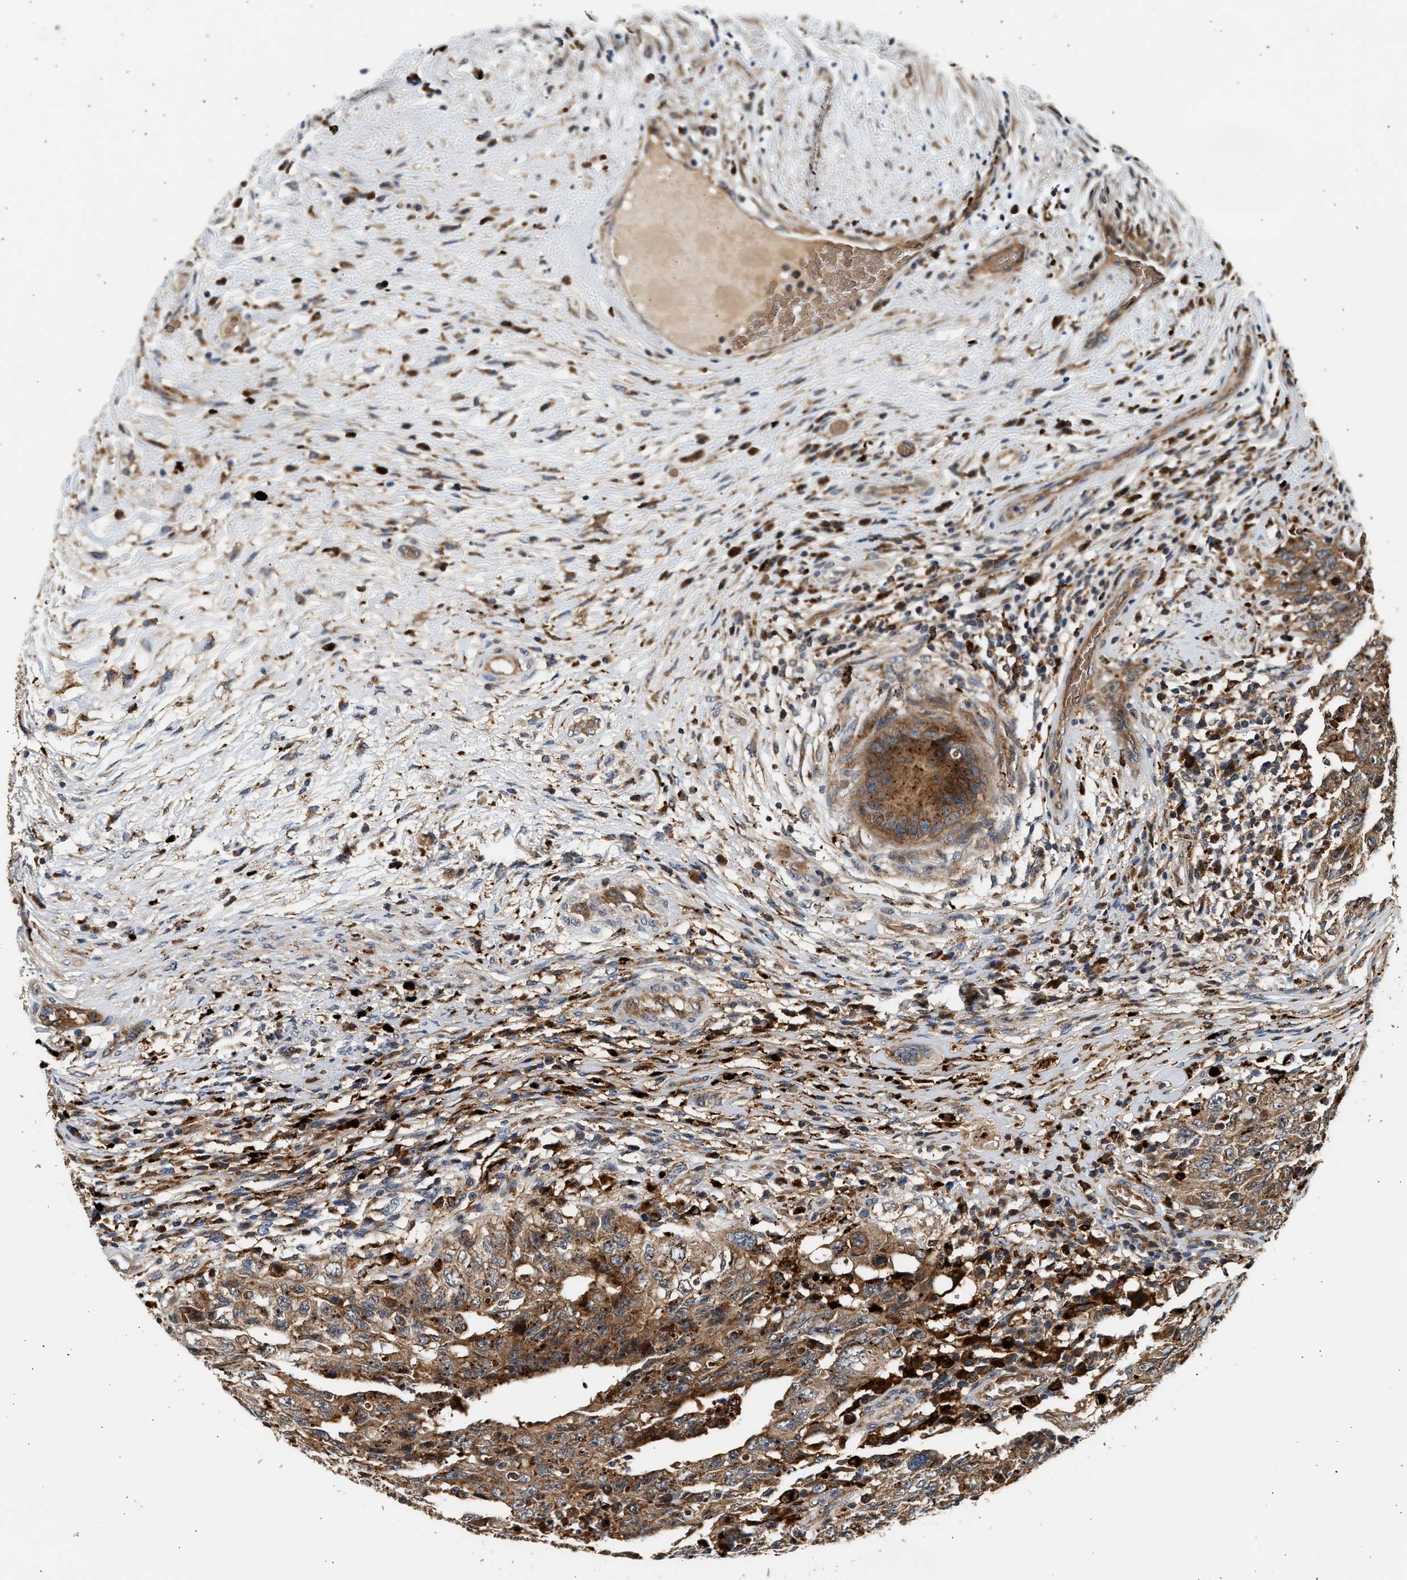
{"staining": {"intensity": "moderate", "quantity": ">75%", "location": "cytoplasmic/membranous"}, "tissue": "testis cancer", "cell_type": "Tumor cells", "image_type": "cancer", "snomed": [{"axis": "morphology", "description": "Carcinoma, Embryonal, NOS"}, {"axis": "topography", "description": "Testis"}], "caption": "Testis embryonal carcinoma tissue demonstrates moderate cytoplasmic/membranous staining in about >75% of tumor cells", "gene": "PLD3", "patient": {"sex": "male", "age": 26}}